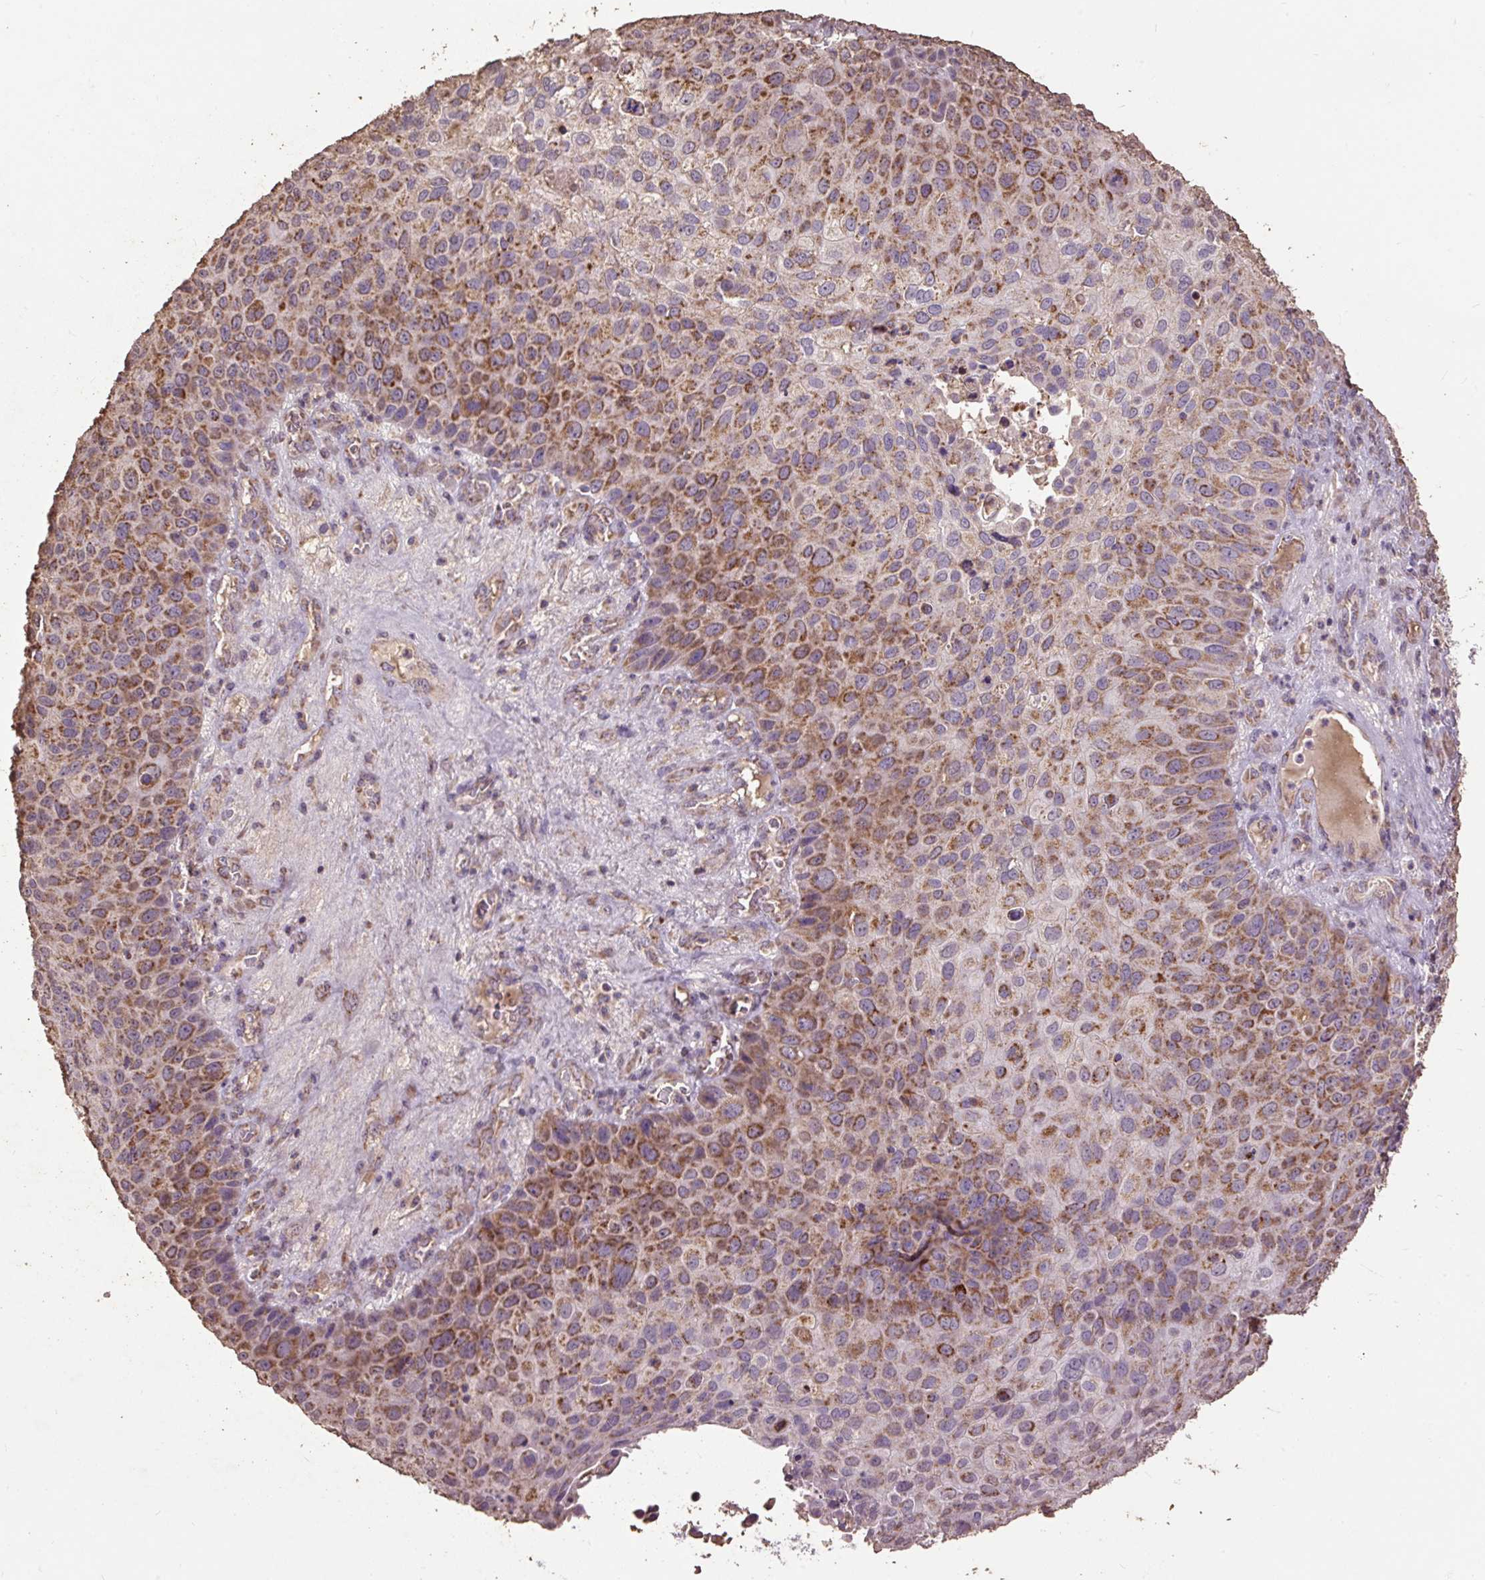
{"staining": {"intensity": "moderate", "quantity": ">75%", "location": "cytoplasmic/membranous"}, "tissue": "skin cancer", "cell_type": "Tumor cells", "image_type": "cancer", "snomed": [{"axis": "morphology", "description": "Squamous cell carcinoma, NOS"}, {"axis": "topography", "description": "Skin"}], "caption": "Protein analysis of skin cancer tissue shows moderate cytoplasmic/membranous positivity in about >75% of tumor cells.", "gene": "TOMM40", "patient": {"sex": "male", "age": 87}}